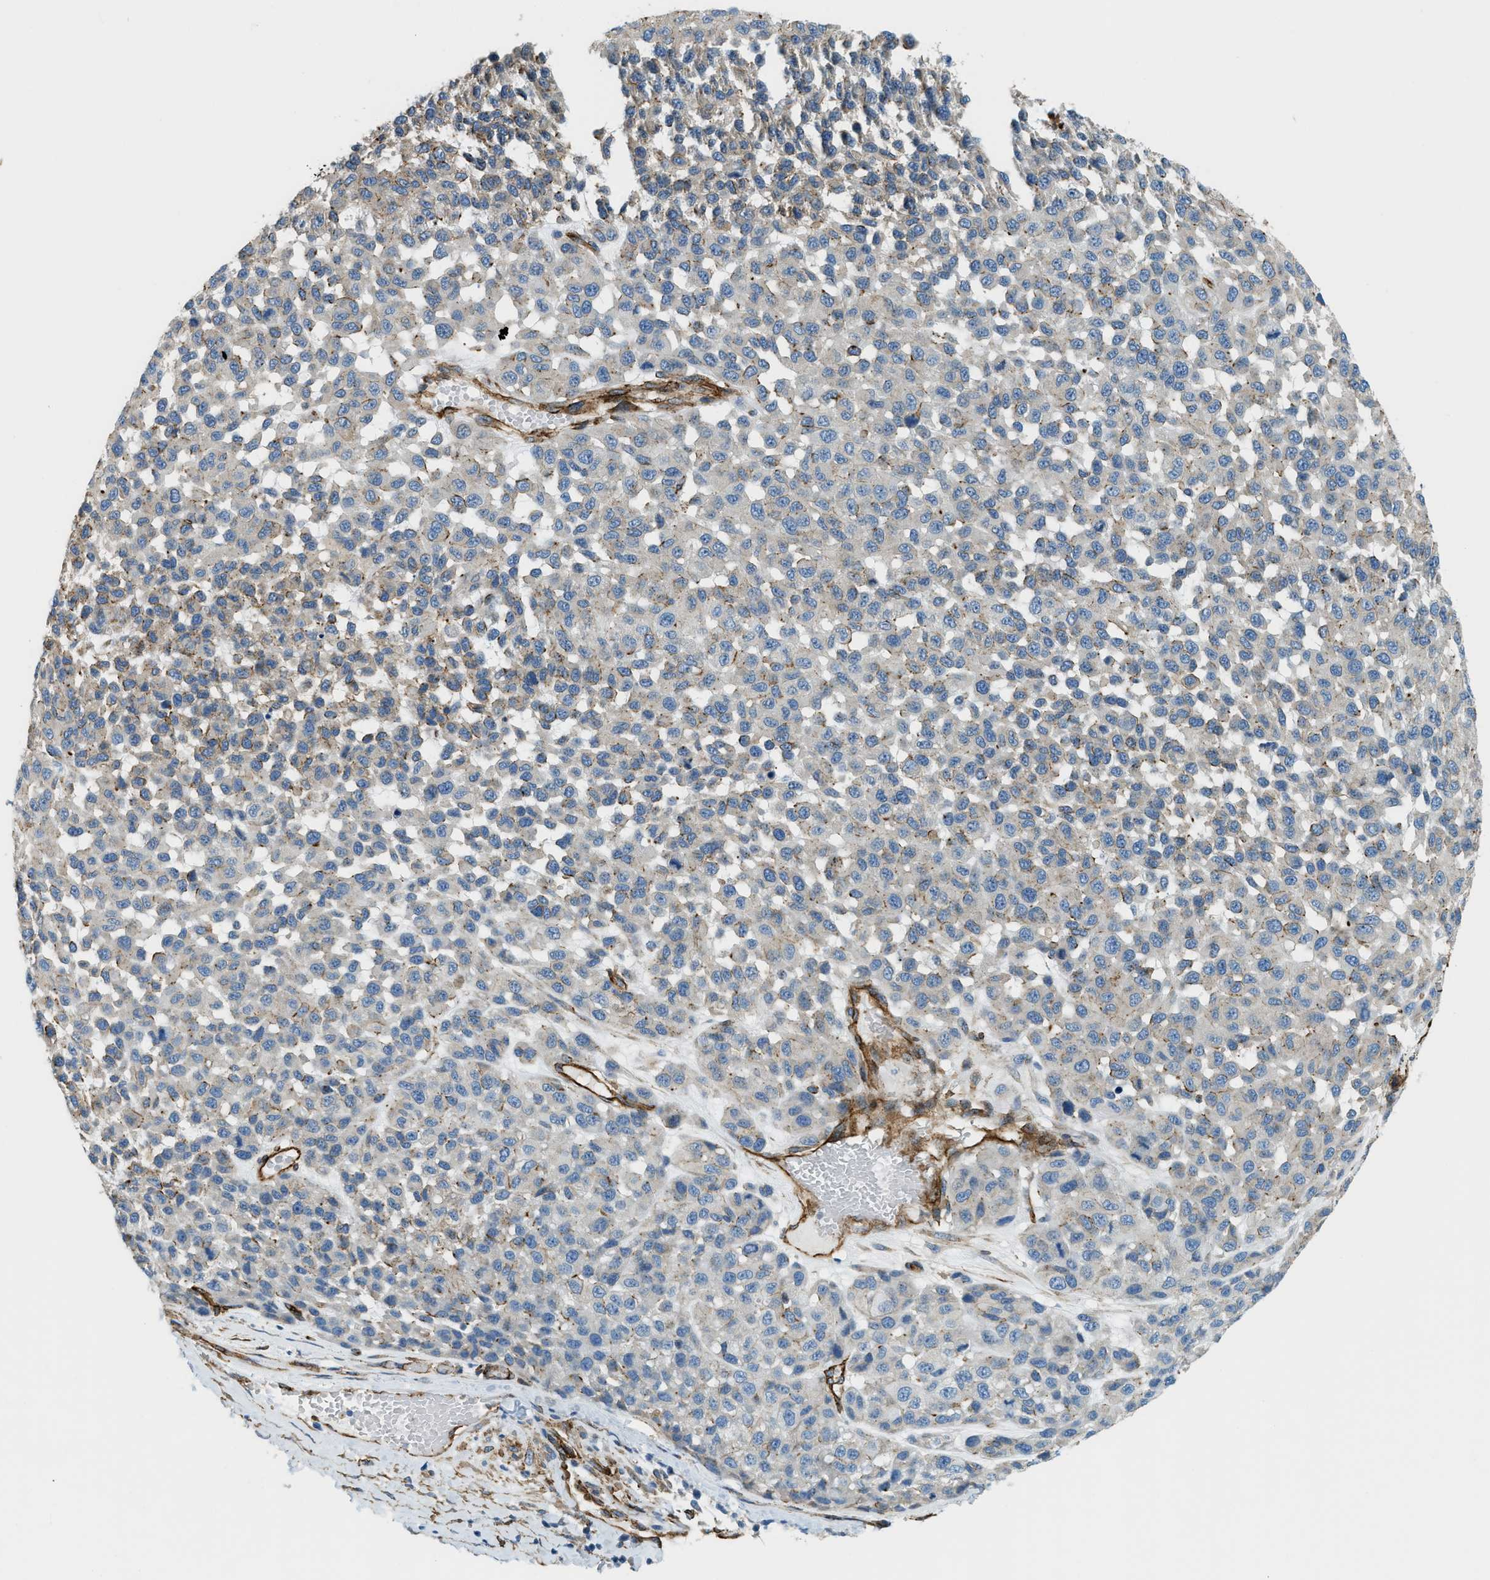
{"staining": {"intensity": "moderate", "quantity": "25%-75%", "location": "cytoplasmic/membranous"}, "tissue": "melanoma", "cell_type": "Tumor cells", "image_type": "cancer", "snomed": [{"axis": "morphology", "description": "Malignant melanoma, NOS"}, {"axis": "topography", "description": "Skin"}], "caption": "High-power microscopy captured an immunohistochemistry image of malignant melanoma, revealing moderate cytoplasmic/membranous positivity in about 25%-75% of tumor cells. (Stains: DAB in brown, nuclei in blue, Microscopy: brightfield microscopy at high magnification).", "gene": "TMEM43", "patient": {"sex": "male", "age": 62}}